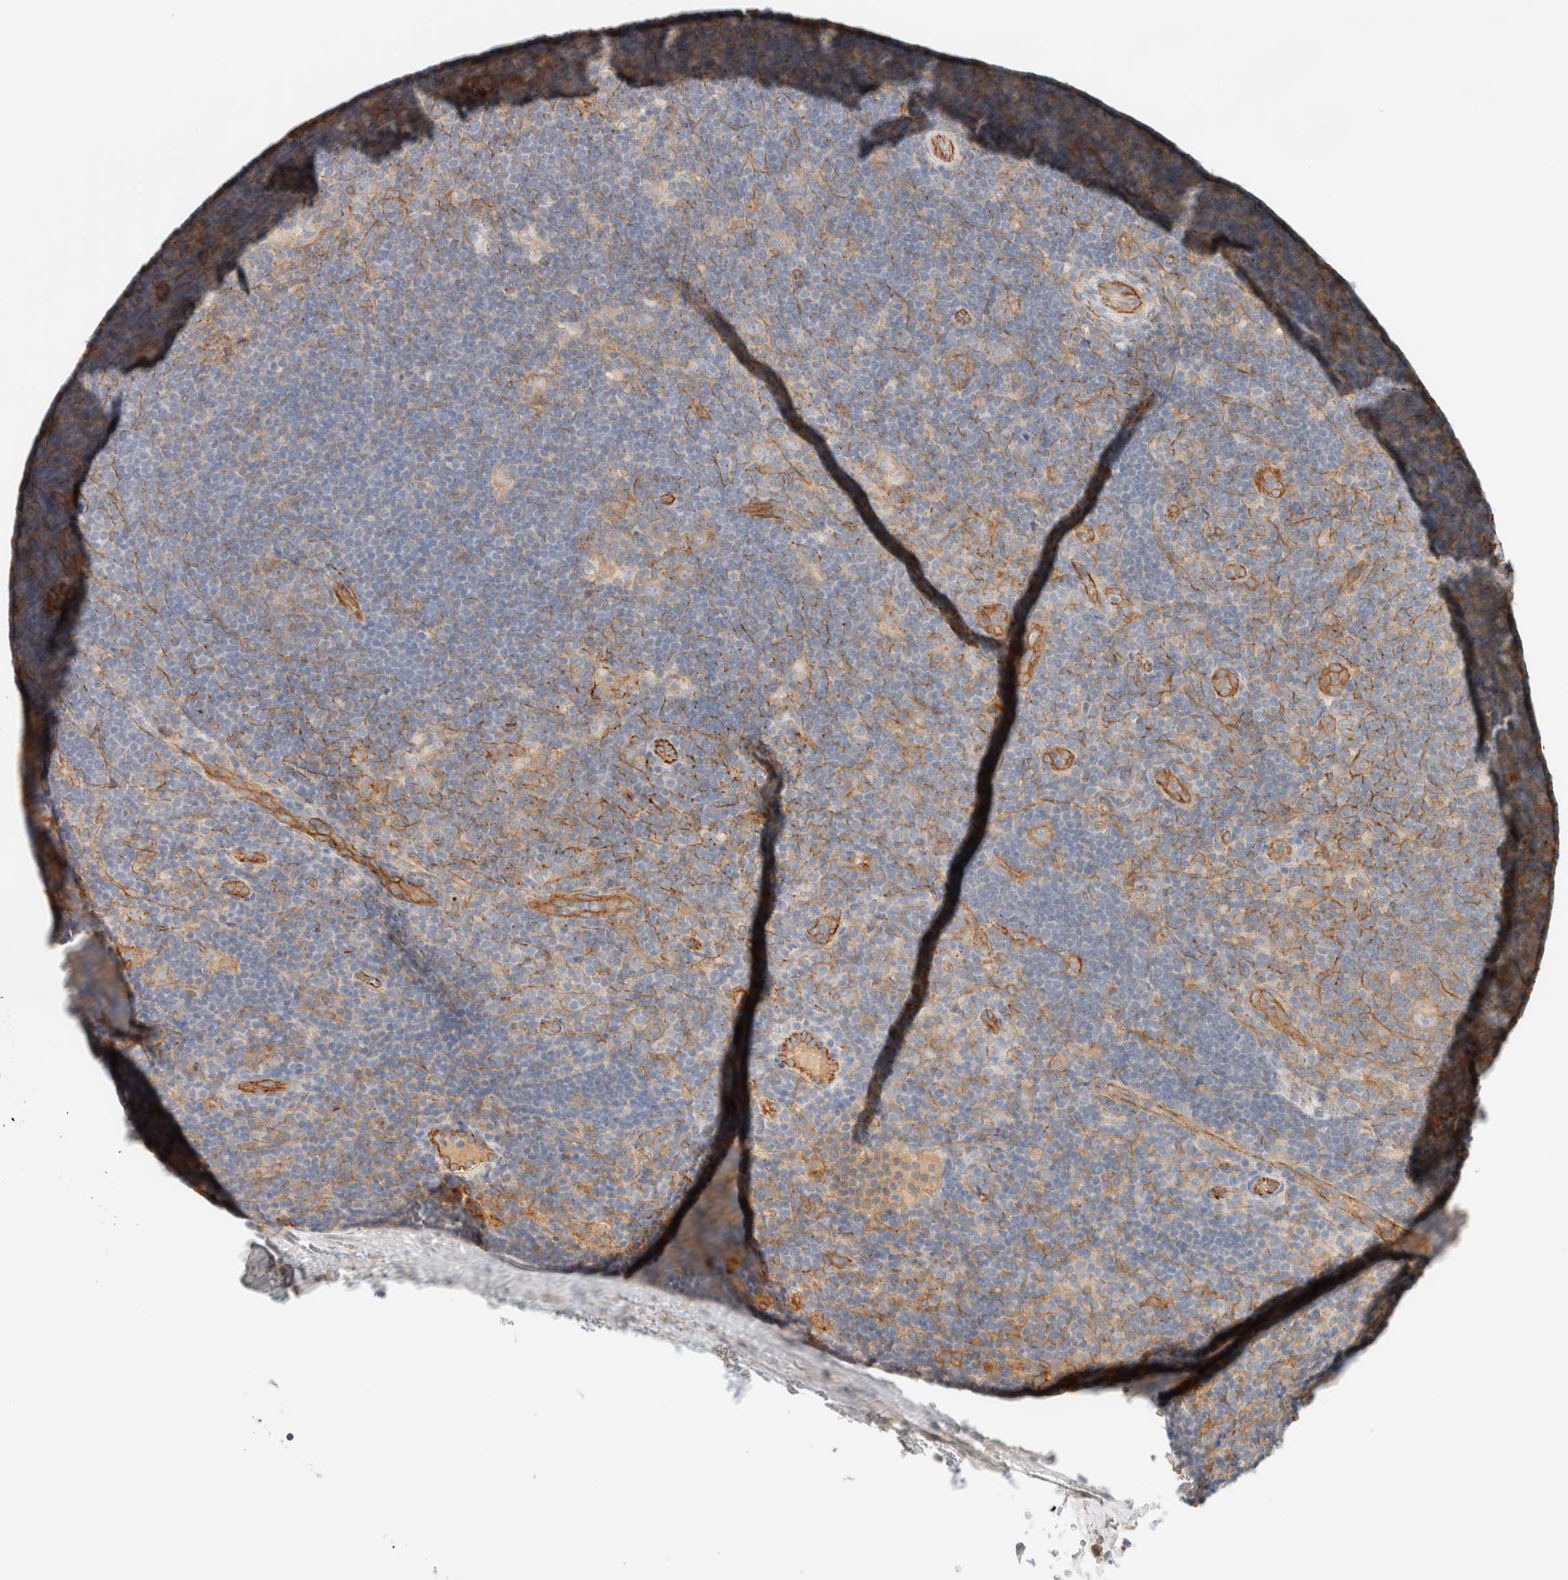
{"staining": {"intensity": "weak", "quantity": ">75%", "location": "cytoplasmic/membranous"}, "tissue": "lymphoma", "cell_type": "Tumor cells", "image_type": "cancer", "snomed": [{"axis": "morphology", "description": "Hodgkin's disease, NOS"}, {"axis": "topography", "description": "Lymph node"}], "caption": "Hodgkin's disease was stained to show a protein in brown. There is low levels of weak cytoplasmic/membranous positivity in about >75% of tumor cells.", "gene": "LIMA1", "patient": {"sex": "female", "age": 57}}